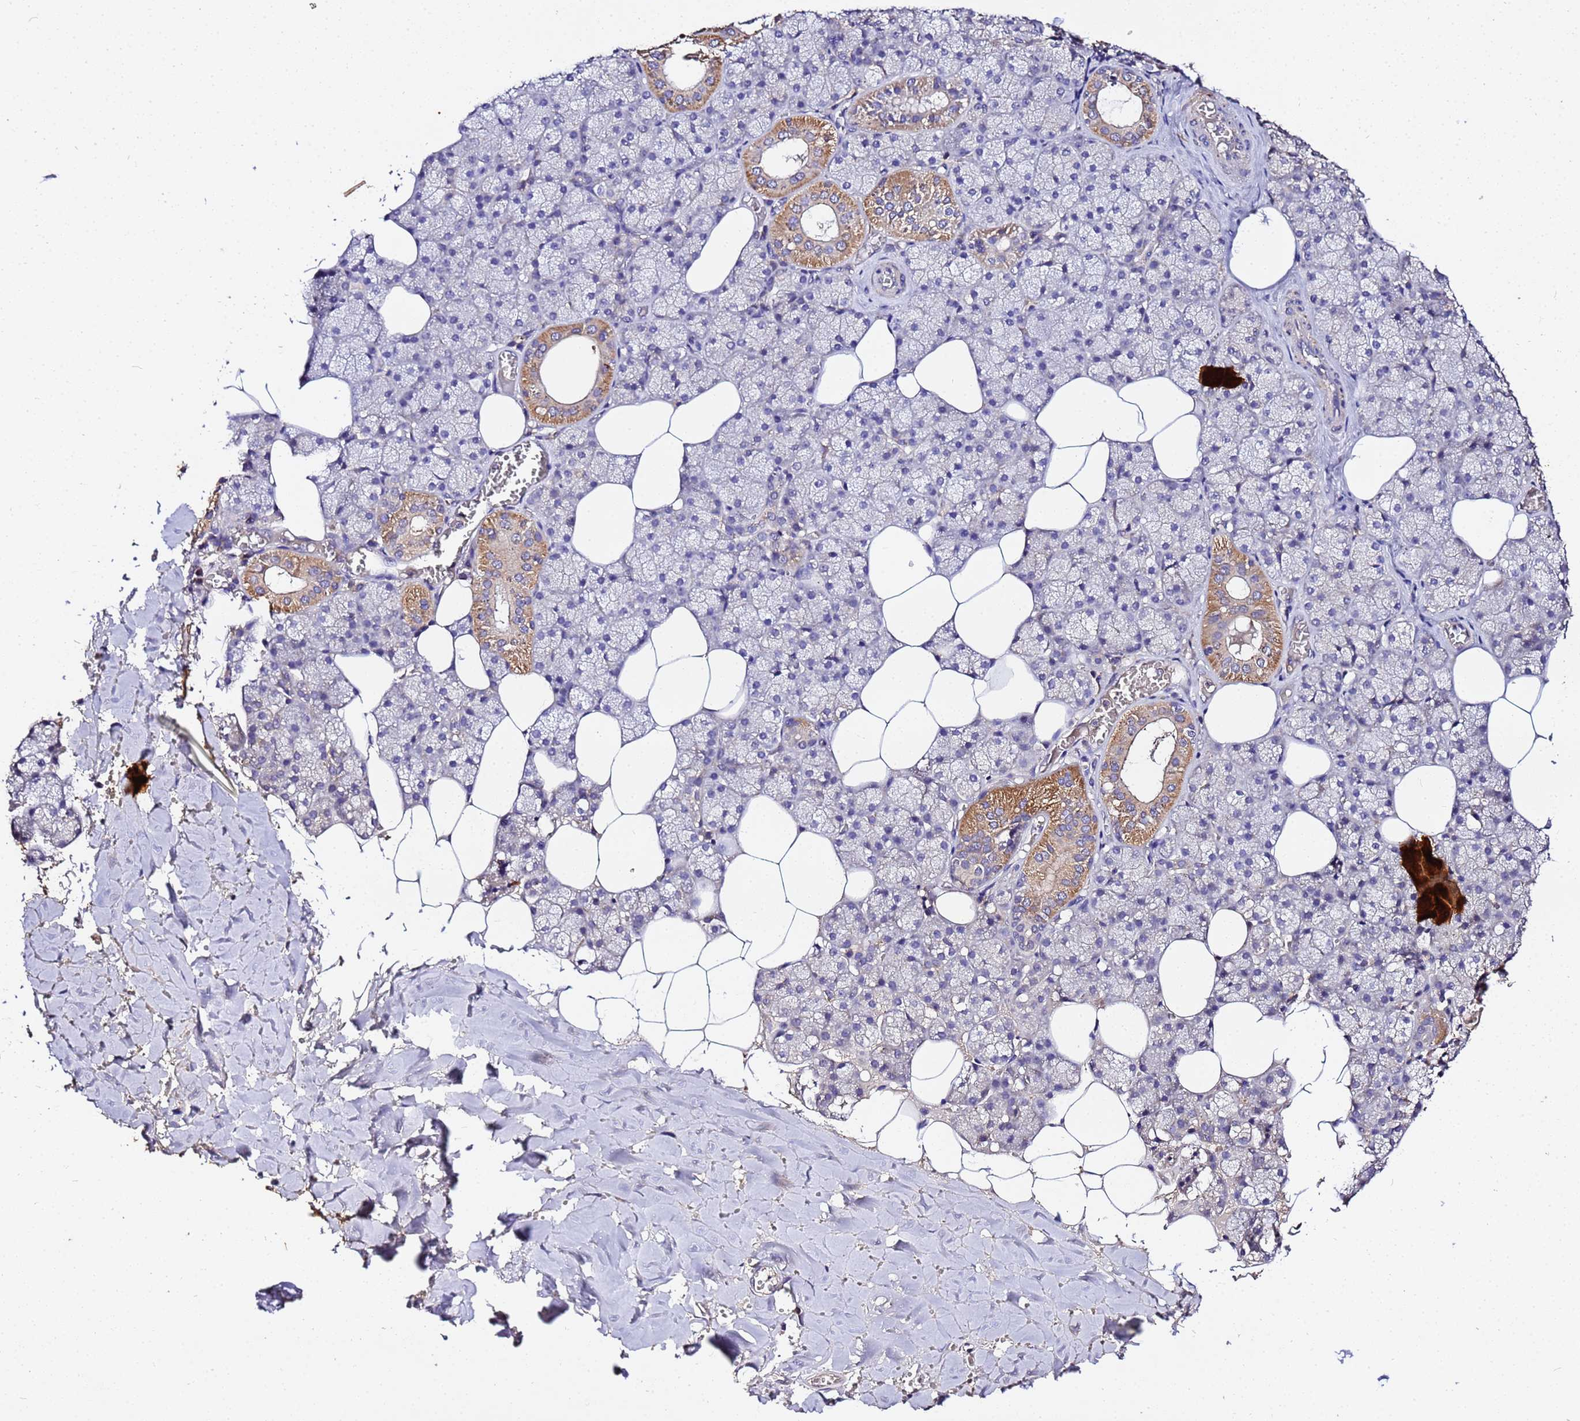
{"staining": {"intensity": "moderate", "quantity": "<25%", "location": "cytoplasmic/membranous"}, "tissue": "salivary gland", "cell_type": "Glandular cells", "image_type": "normal", "snomed": [{"axis": "morphology", "description": "Normal tissue, NOS"}, {"axis": "topography", "description": "Salivary gland"}], "caption": "The micrograph reveals a brown stain indicating the presence of a protein in the cytoplasmic/membranous of glandular cells in salivary gland.", "gene": "MTERF1", "patient": {"sex": "male", "age": 62}}